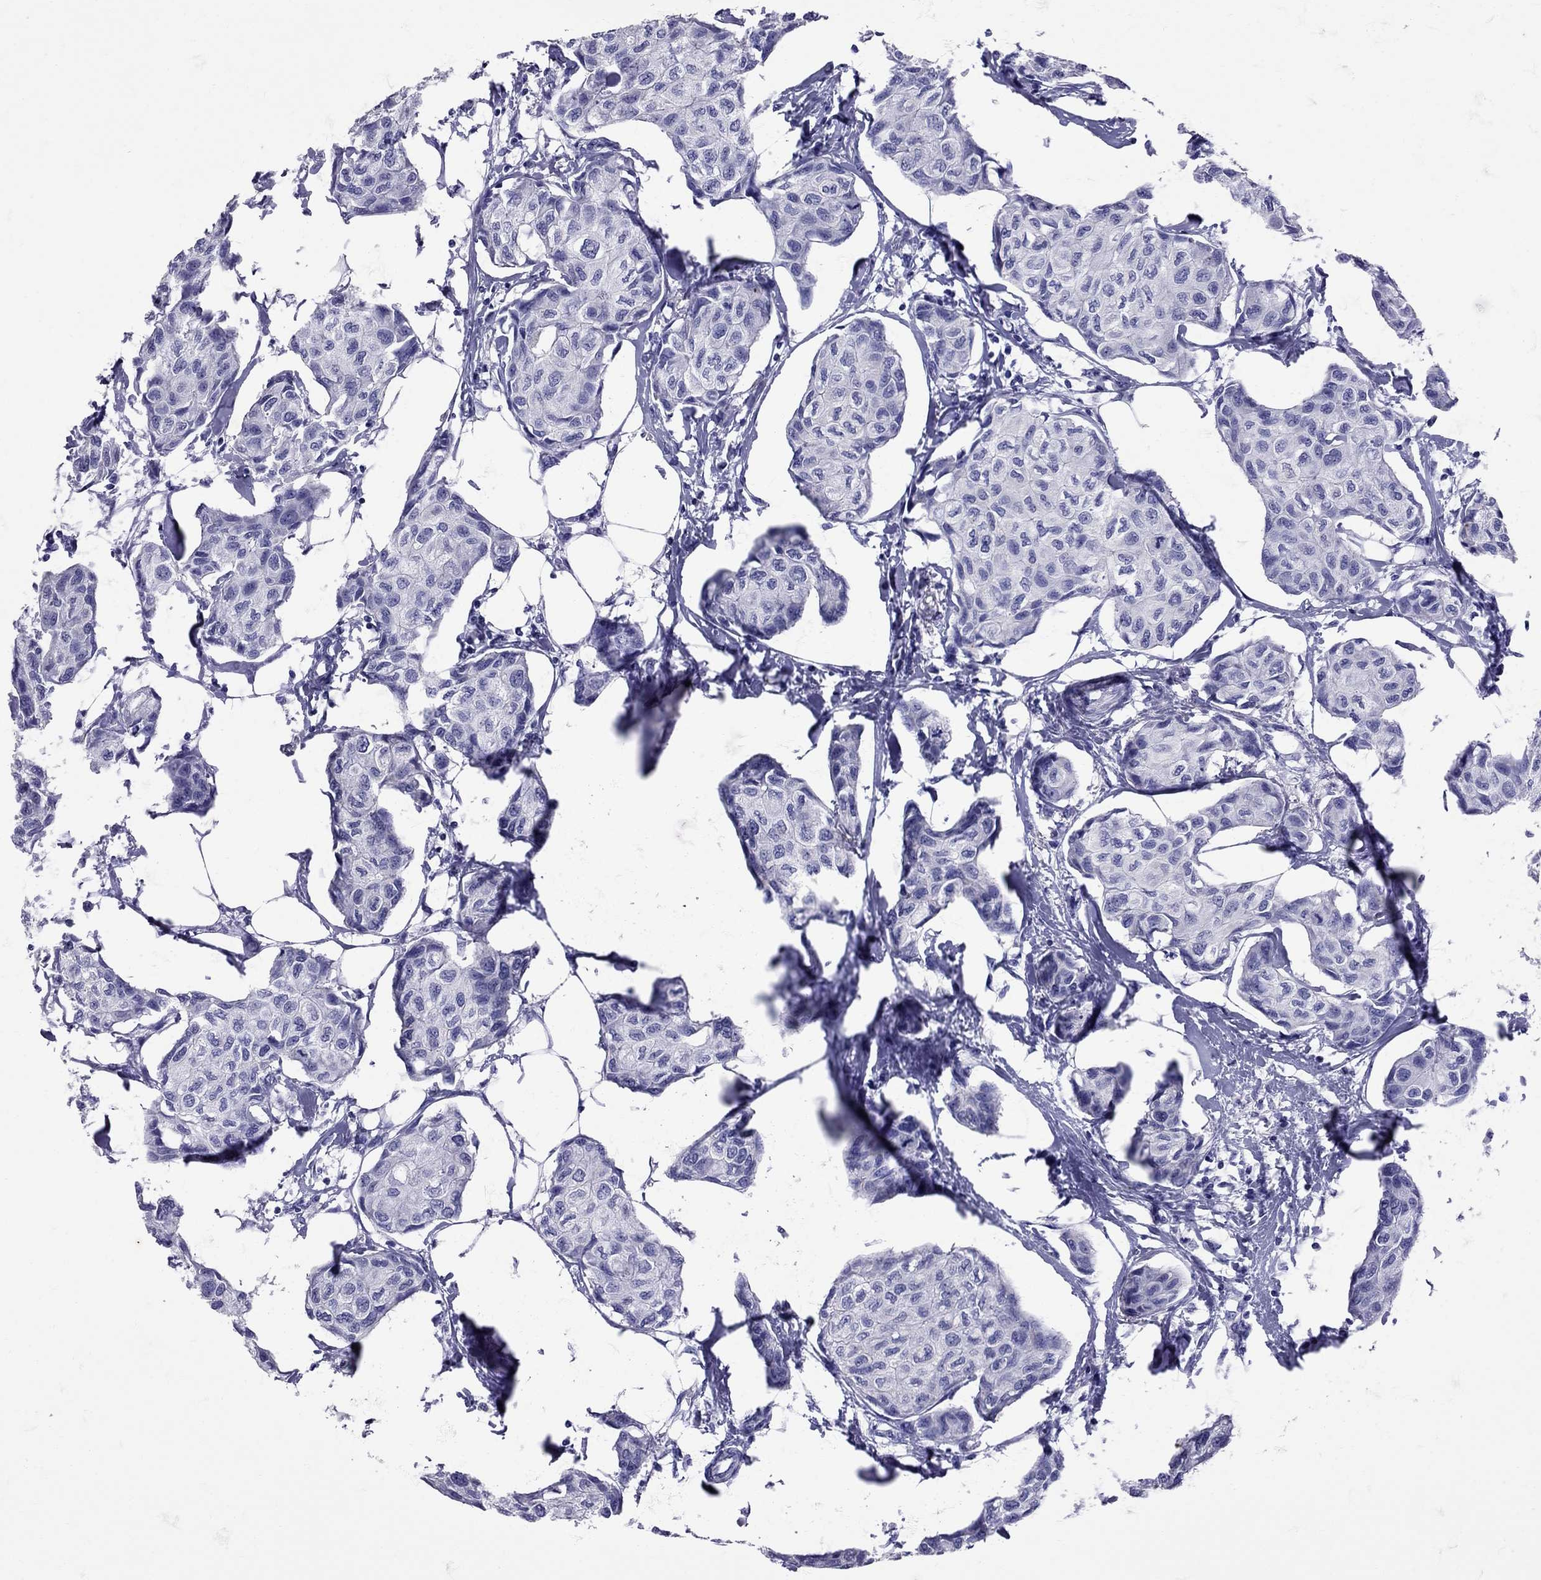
{"staining": {"intensity": "negative", "quantity": "none", "location": "none"}, "tissue": "breast cancer", "cell_type": "Tumor cells", "image_type": "cancer", "snomed": [{"axis": "morphology", "description": "Duct carcinoma"}, {"axis": "topography", "description": "Breast"}], "caption": "This micrograph is of breast infiltrating ductal carcinoma stained with IHC to label a protein in brown with the nuclei are counter-stained blue. There is no expression in tumor cells.", "gene": "AVP", "patient": {"sex": "female", "age": 80}}